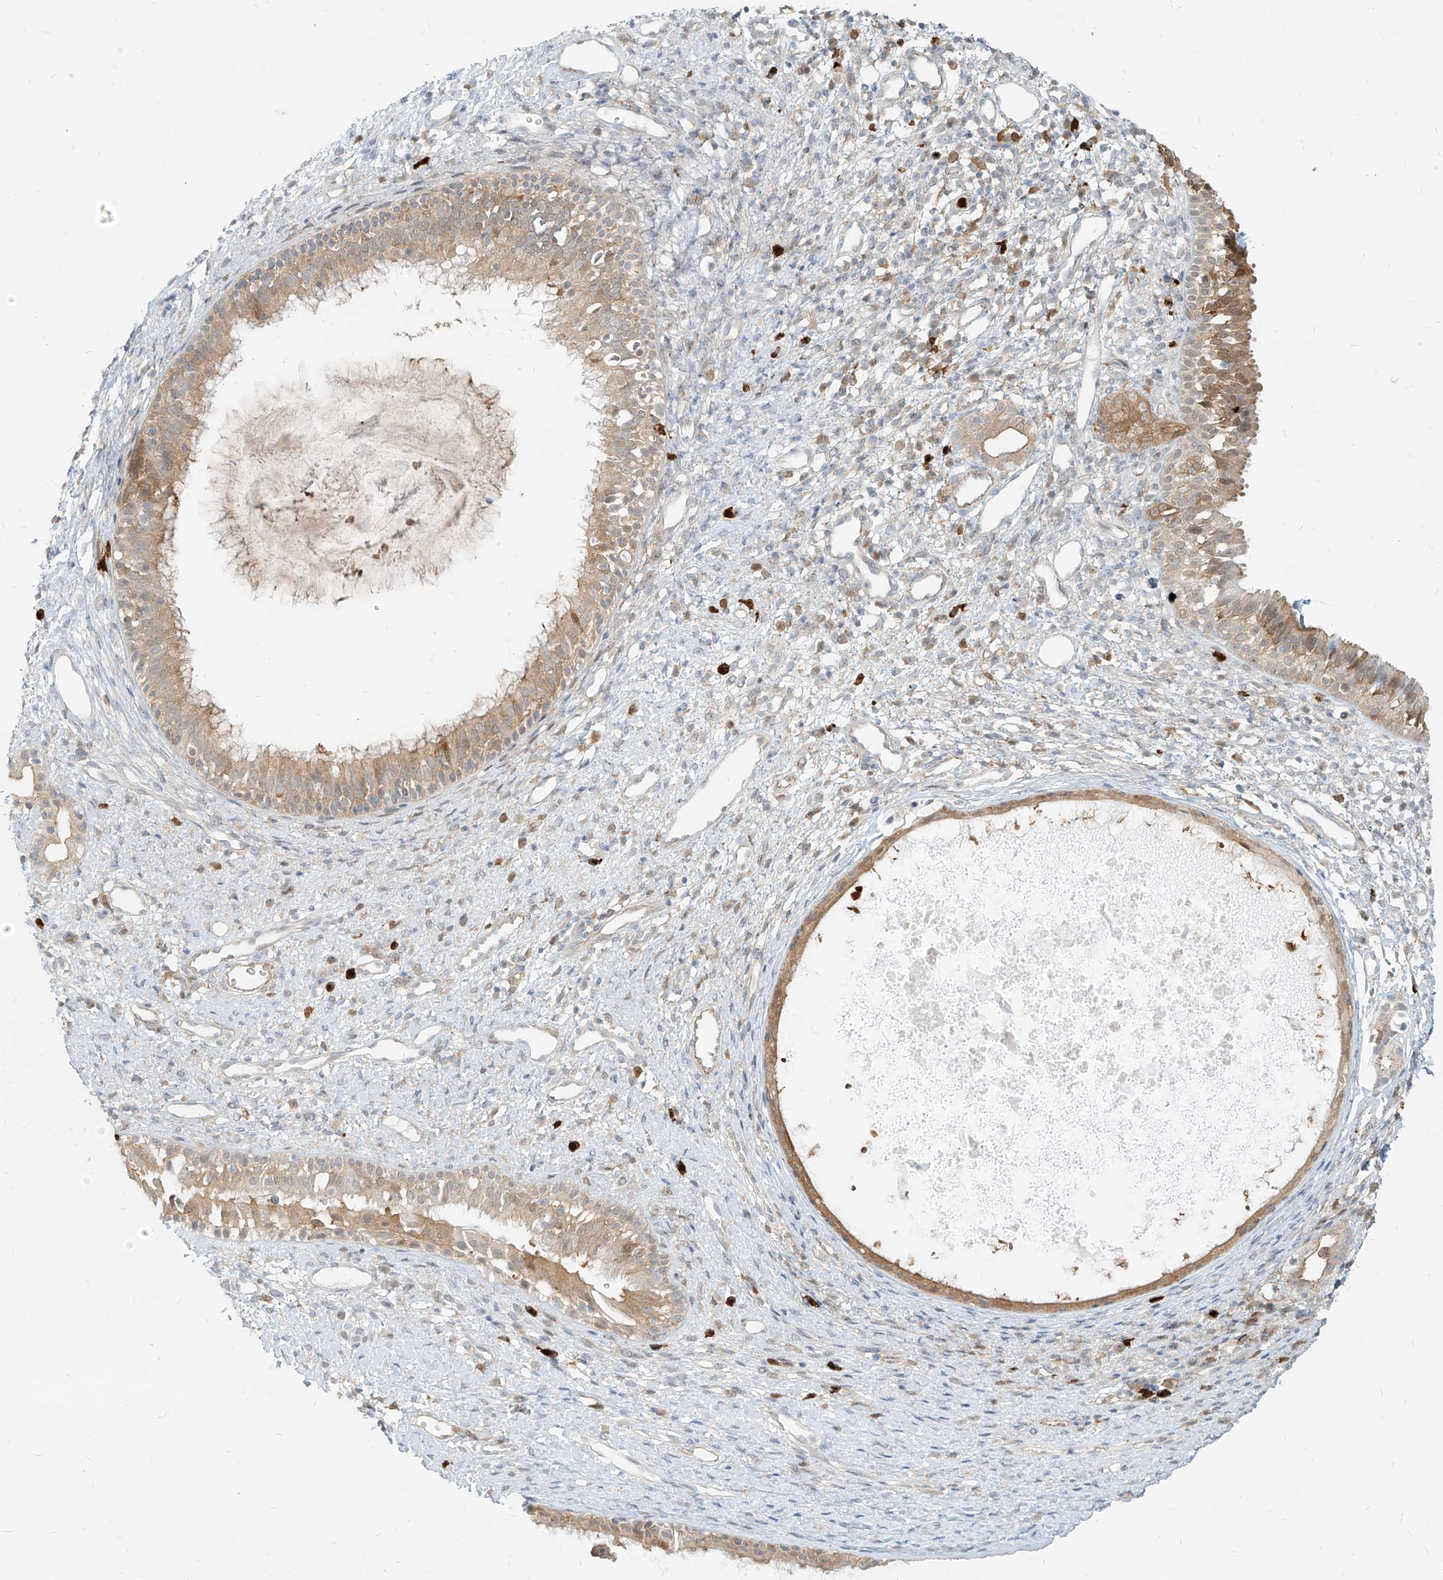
{"staining": {"intensity": "weak", "quantity": ">75%", "location": "cytoplasmic/membranous"}, "tissue": "nasopharynx", "cell_type": "Respiratory epithelial cells", "image_type": "normal", "snomed": [{"axis": "morphology", "description": "Normal tissue, NOS"}, {"axis": "topography", "description": "Nasopharynx"}], "caption": "A high-resolution image shows immunohistochemistry staining of normal nasopharynx, which shows weak cytoplasmic/membranous staining in about >75% of respiratory epithelial cells. The staining was performed using DAB, with brown indicating positive protein expression. Nuclei are stained blue with hematoxylin.", "gene": "PGD", "patient": {"sex": "male", "age": 22}}